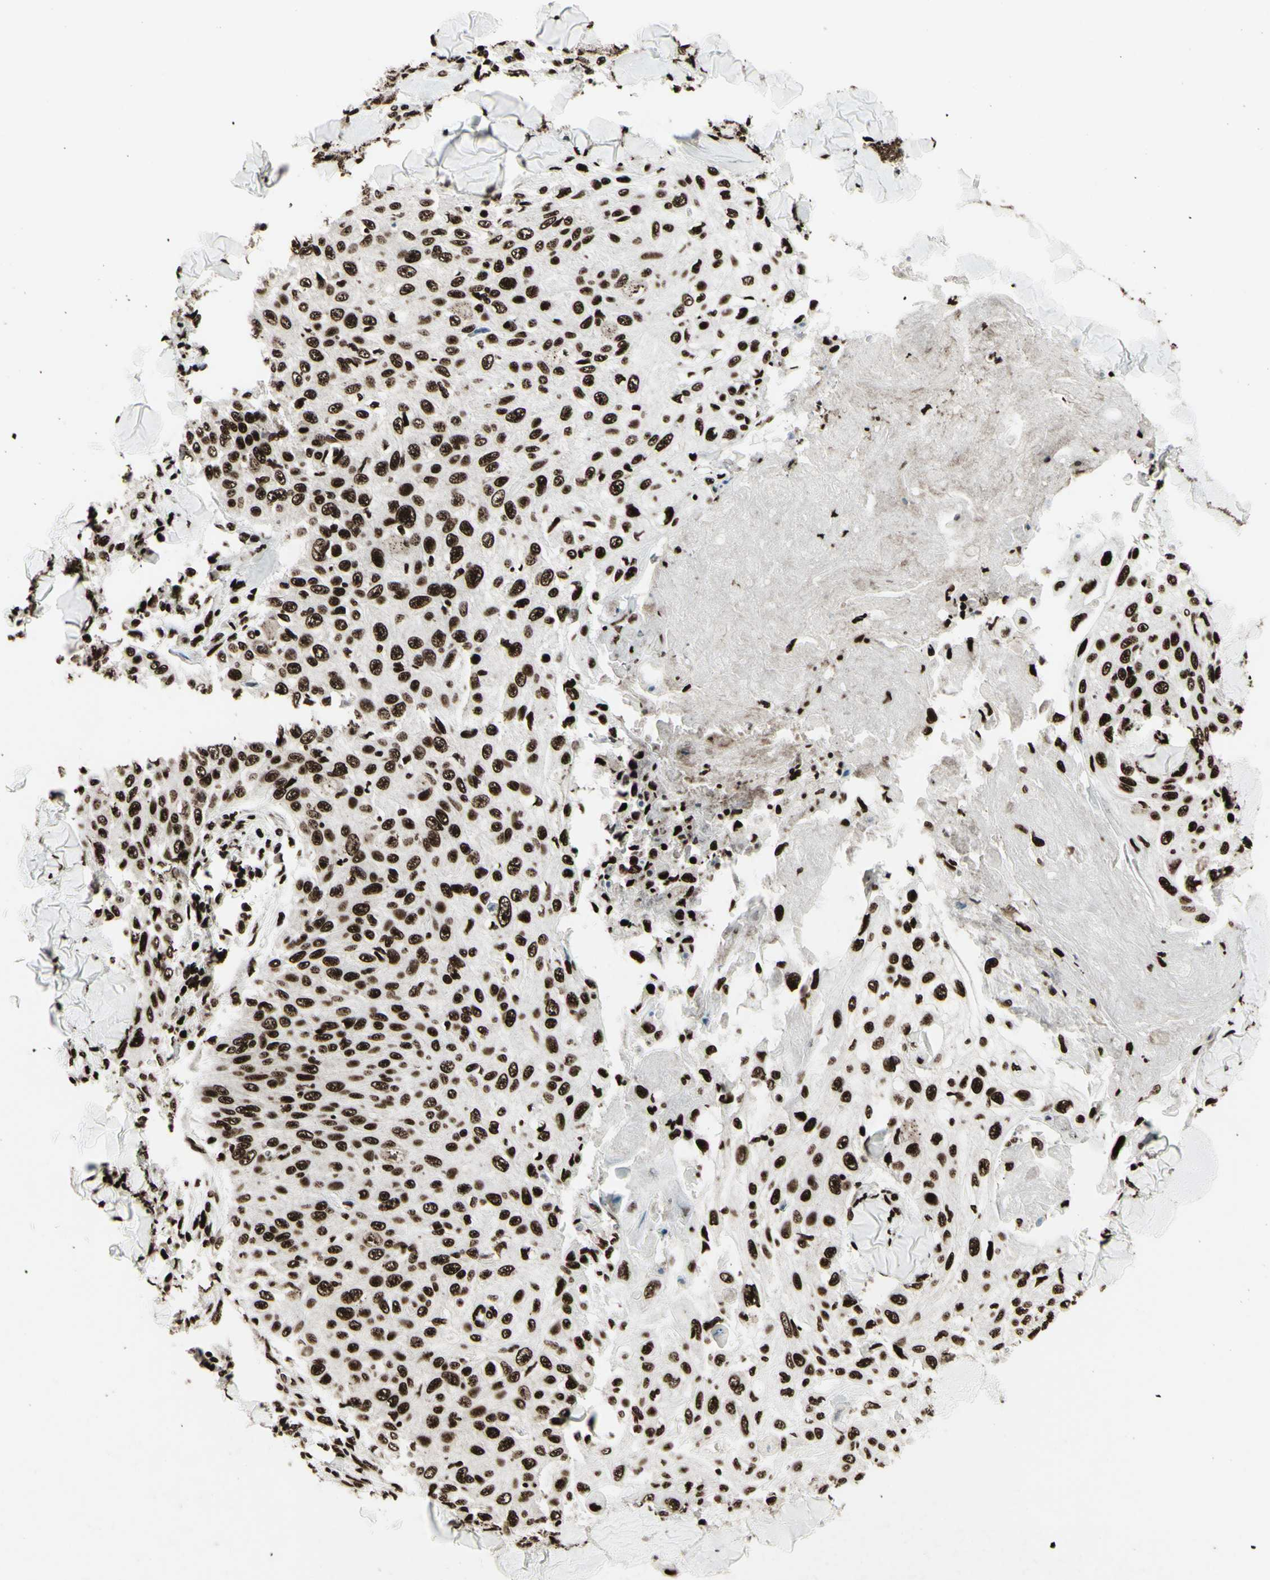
{"staining": {"intensity": "strong", "quantity": ">75%", "location": "nuclear"}, "tissue": "skin cancer", "cell_type": "Tumor cells", "image_type": "cancer", "snomed": [{"axis": "morphology", "description": "Squamous cell carcinoma, NOS"}, {"axis": "topography", "description": "Skin"}], "caption": "IHC image of human squamous cell carcinoma (skin) stained for a protein (brown), which exhibits high levels of strong nuclear expression in approximately >75% of tumor cells.", "gene": "U2AF2", "patient": {"sex": "male", "age": 86}}